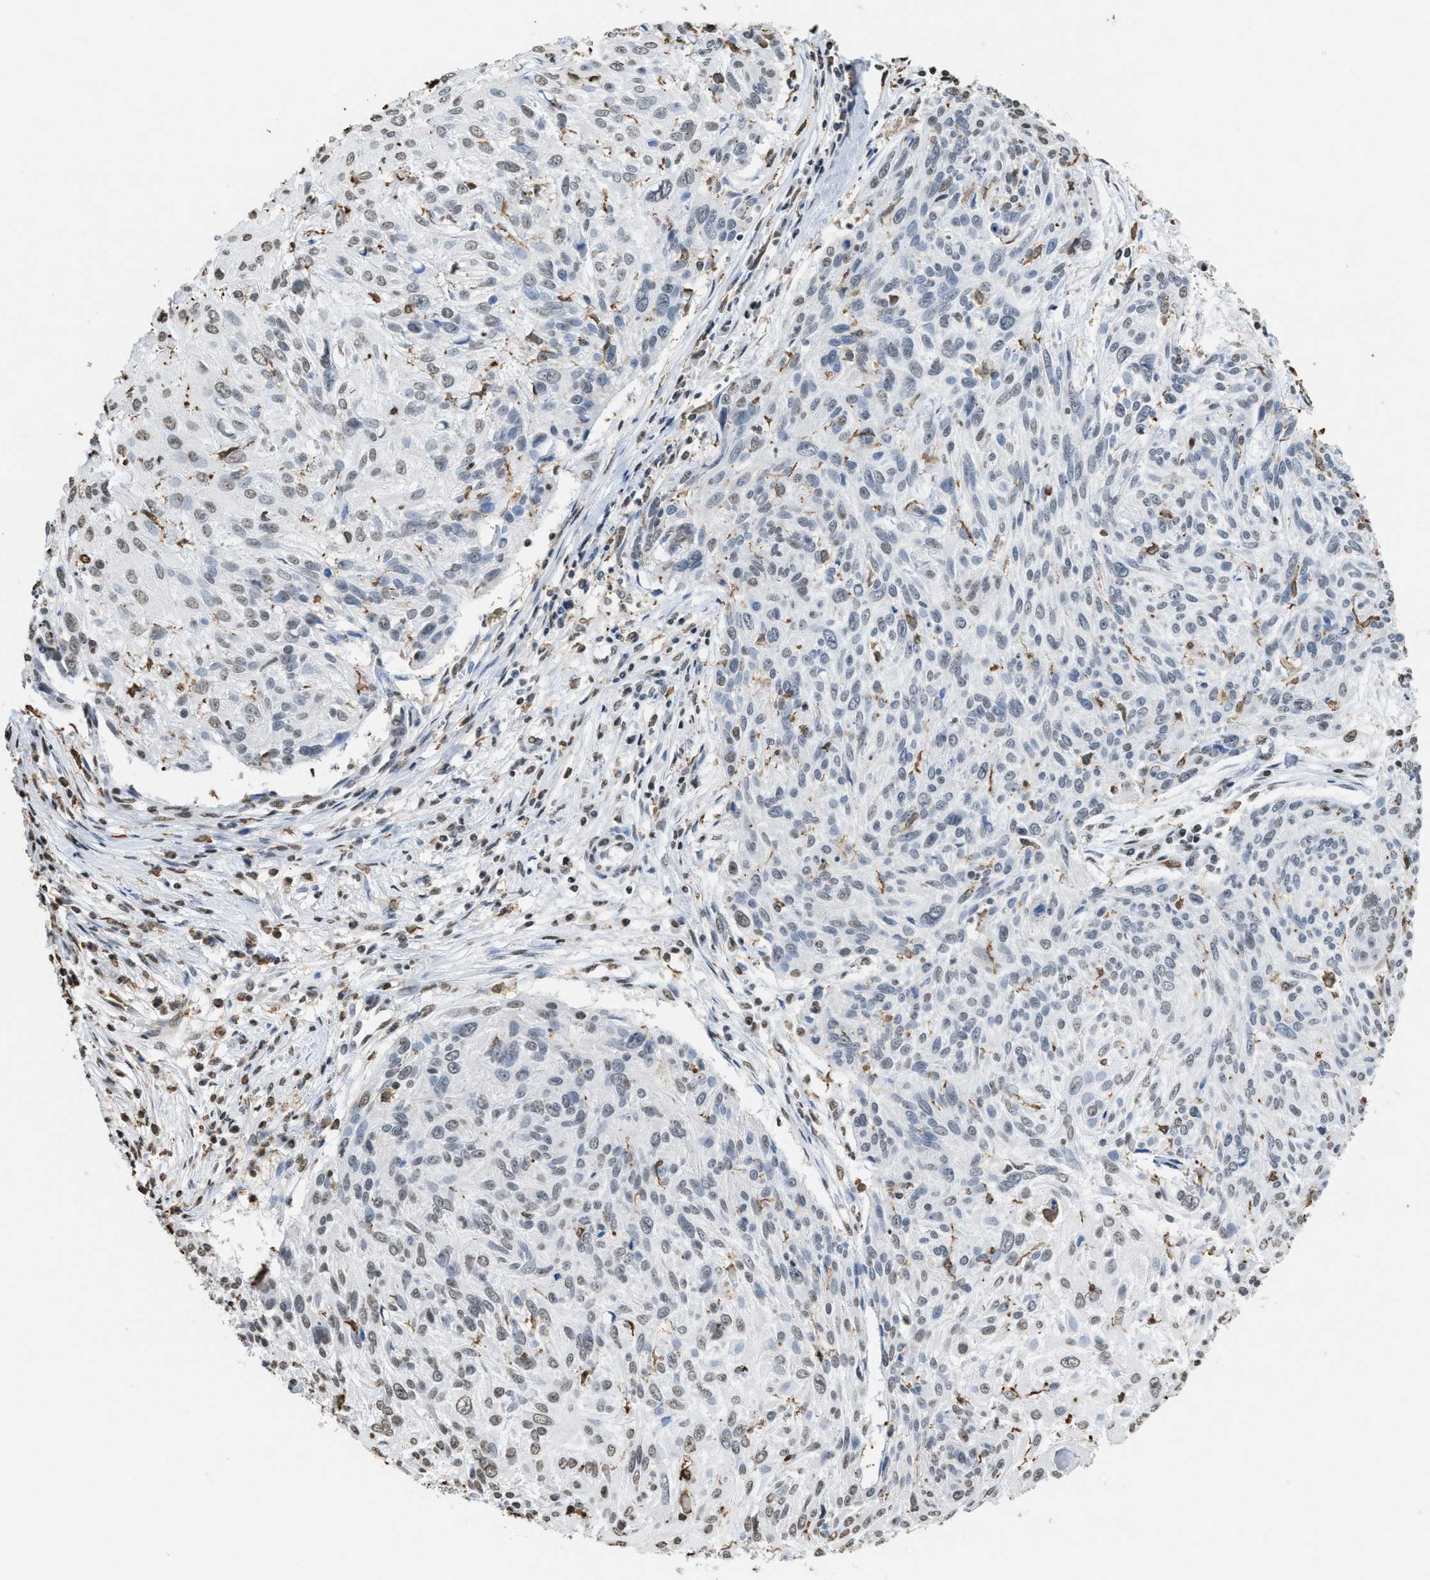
{"staining": {"intensity": "weak", "quantity": "<25%", "location": "nuclear"}, "tissue": "cervical cancer", "cell_type": "Tumor cells", "image_type": "cancer", "snomed": [{"axis": "morphology", "description": "Squamous cell carcinoma, NOS"}, {"axis": "topography", "description": "Cervix"}], "caption": "Micrograph shows no significant protein staining in tumor cells of cervical cancer.", "gene": "NUP88", "patient": {"sex": "female", "age": 51}}